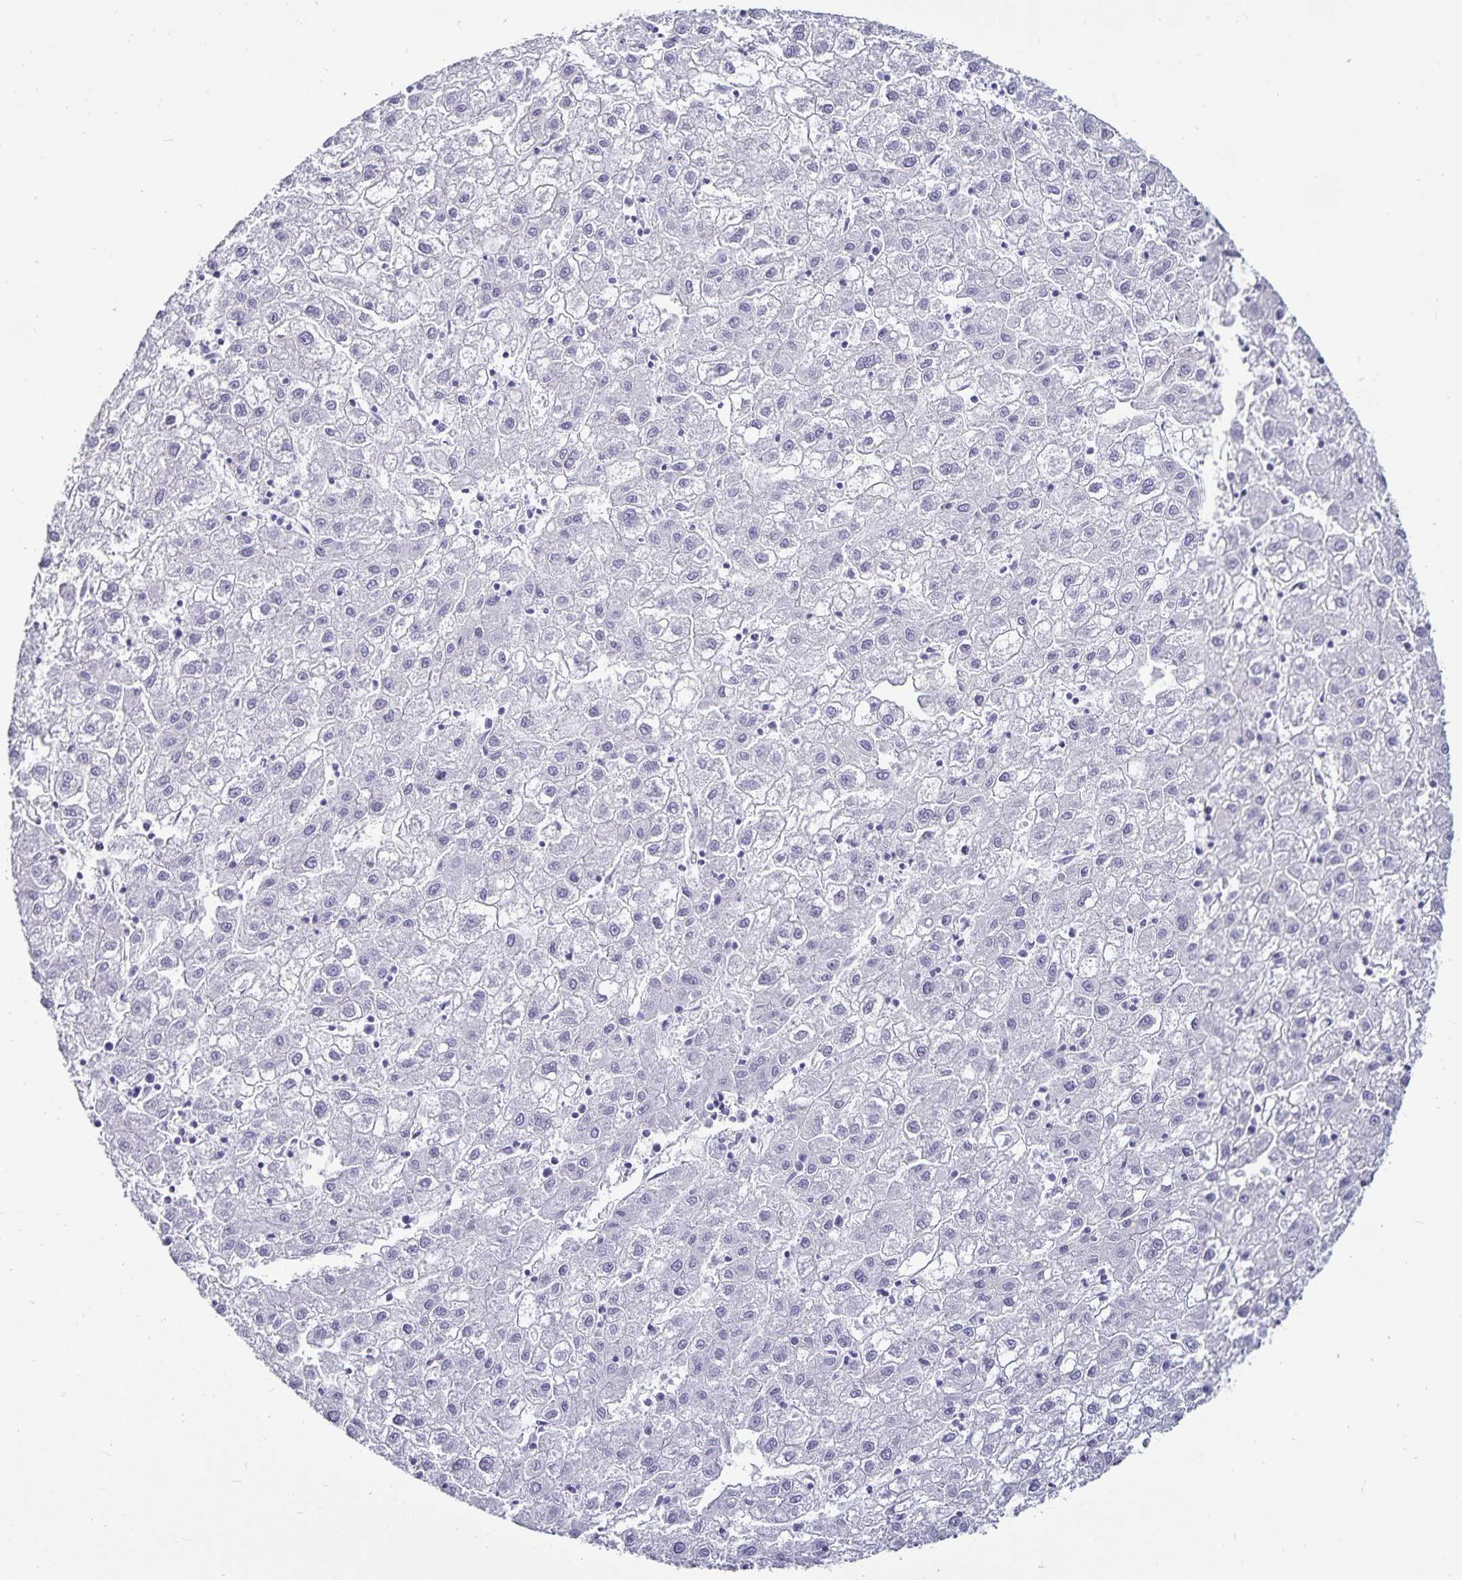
{"staining": {"intensity": "negative", "quantity": "none", "location": "none"}, "tissue": "liver cancer", "cell_type": "Tumor cells", "image_type": "cancer", "snomed": [{"axis": "morphology", "description": "Carcinoma, Hepatocellular, NOS"}, {"axis": "topography", "description": "Liver"}], "caption": "A high-resolution image shows immunohistochemistry (IHC) staining of liver cancer, which displays no significant expression in tumor cells.", "gene": "DEFA6", "patient": {"sex": "male", "age": 72}}